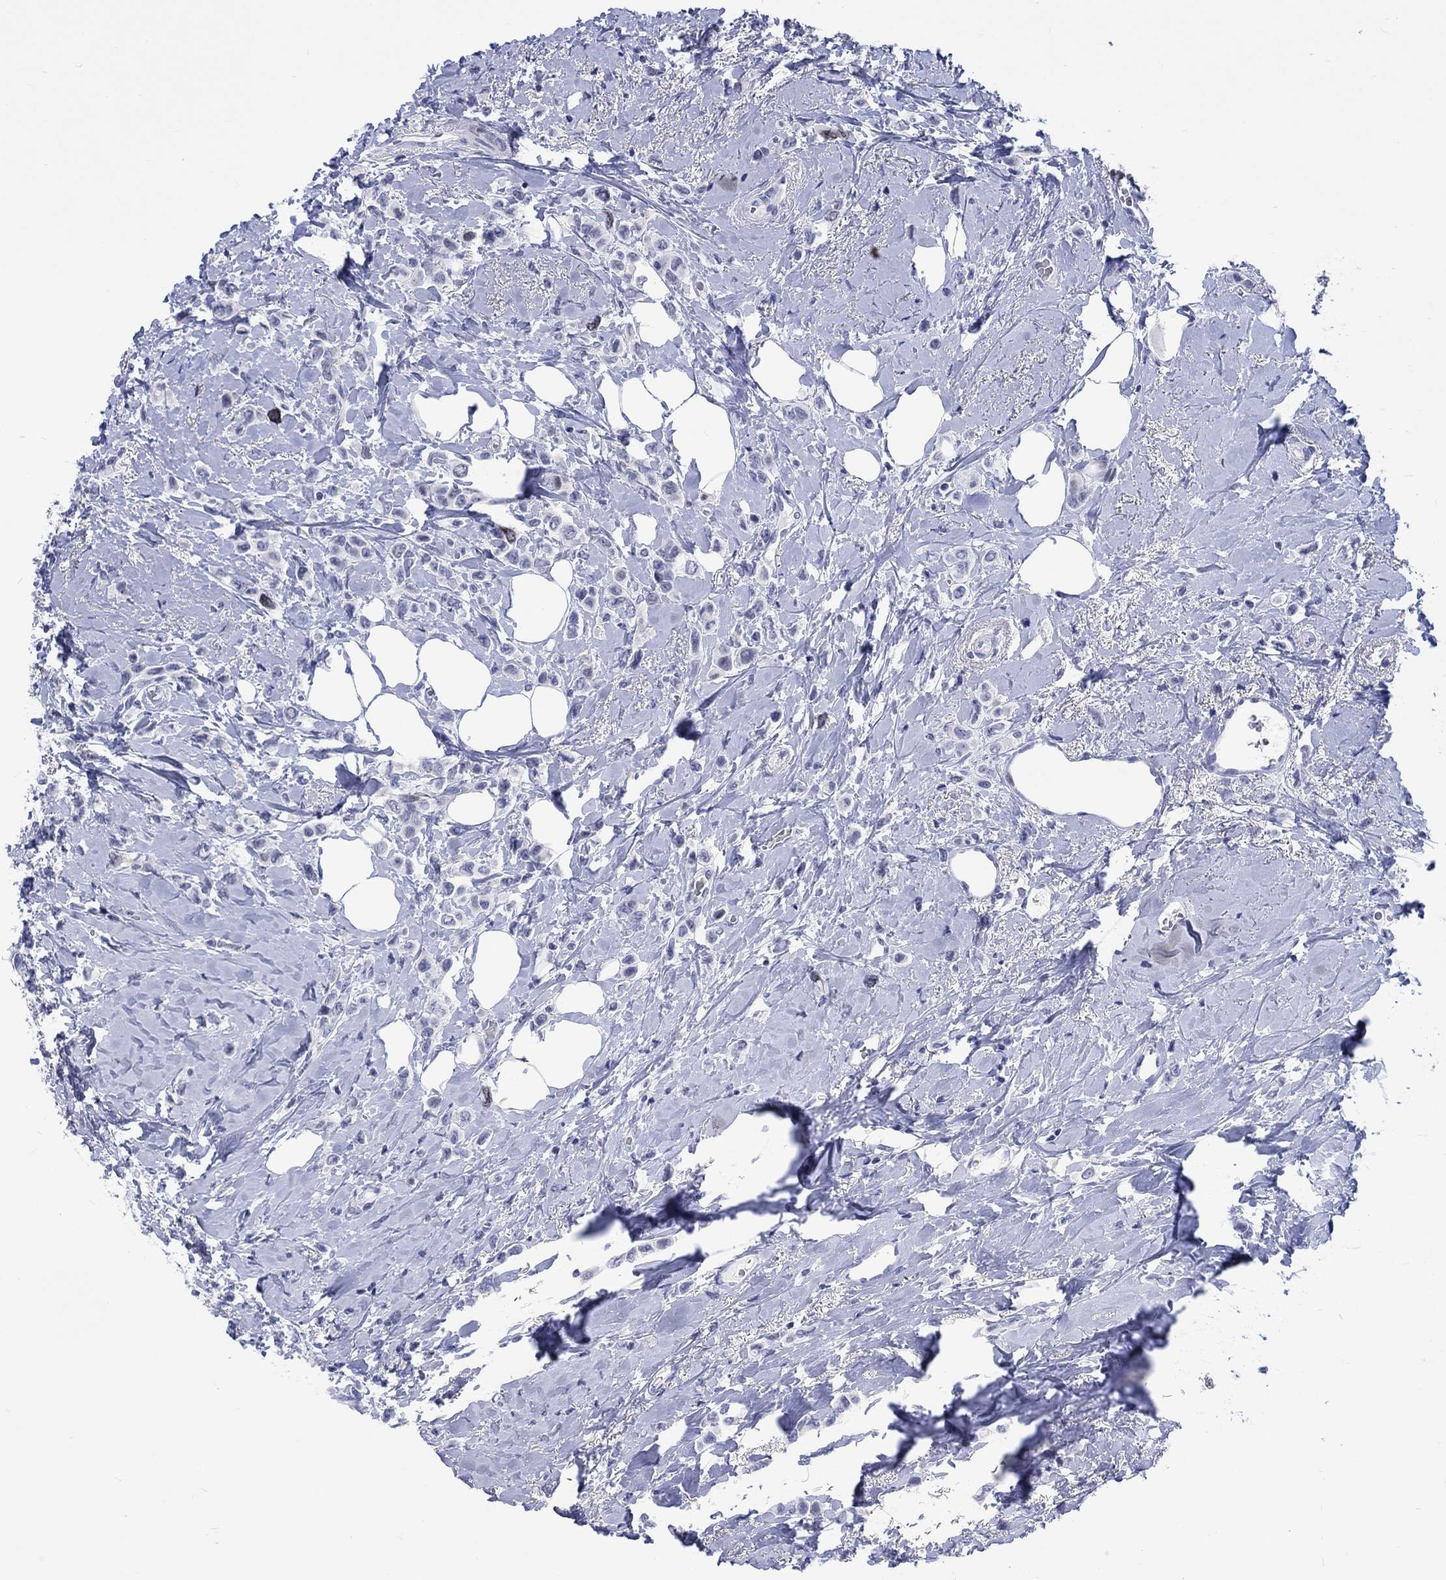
{"staining": {"intensity": "negative", "quantity": "none", "location": "none"}, "tissue": "breast cancer", "cell_type": "Tumor cells", "image_type": "cancer", "snomed": [{"axis": "morphology", "description": "Lobular carcinoma"}, {"axis": "topography", "description": "Breast"}], "caption": "Tumor cells show no significant protein staining in breast cancer (lobular carcinoma).", "gene": "CDCA2", "patient": {"sex": "female", "age": 66}}